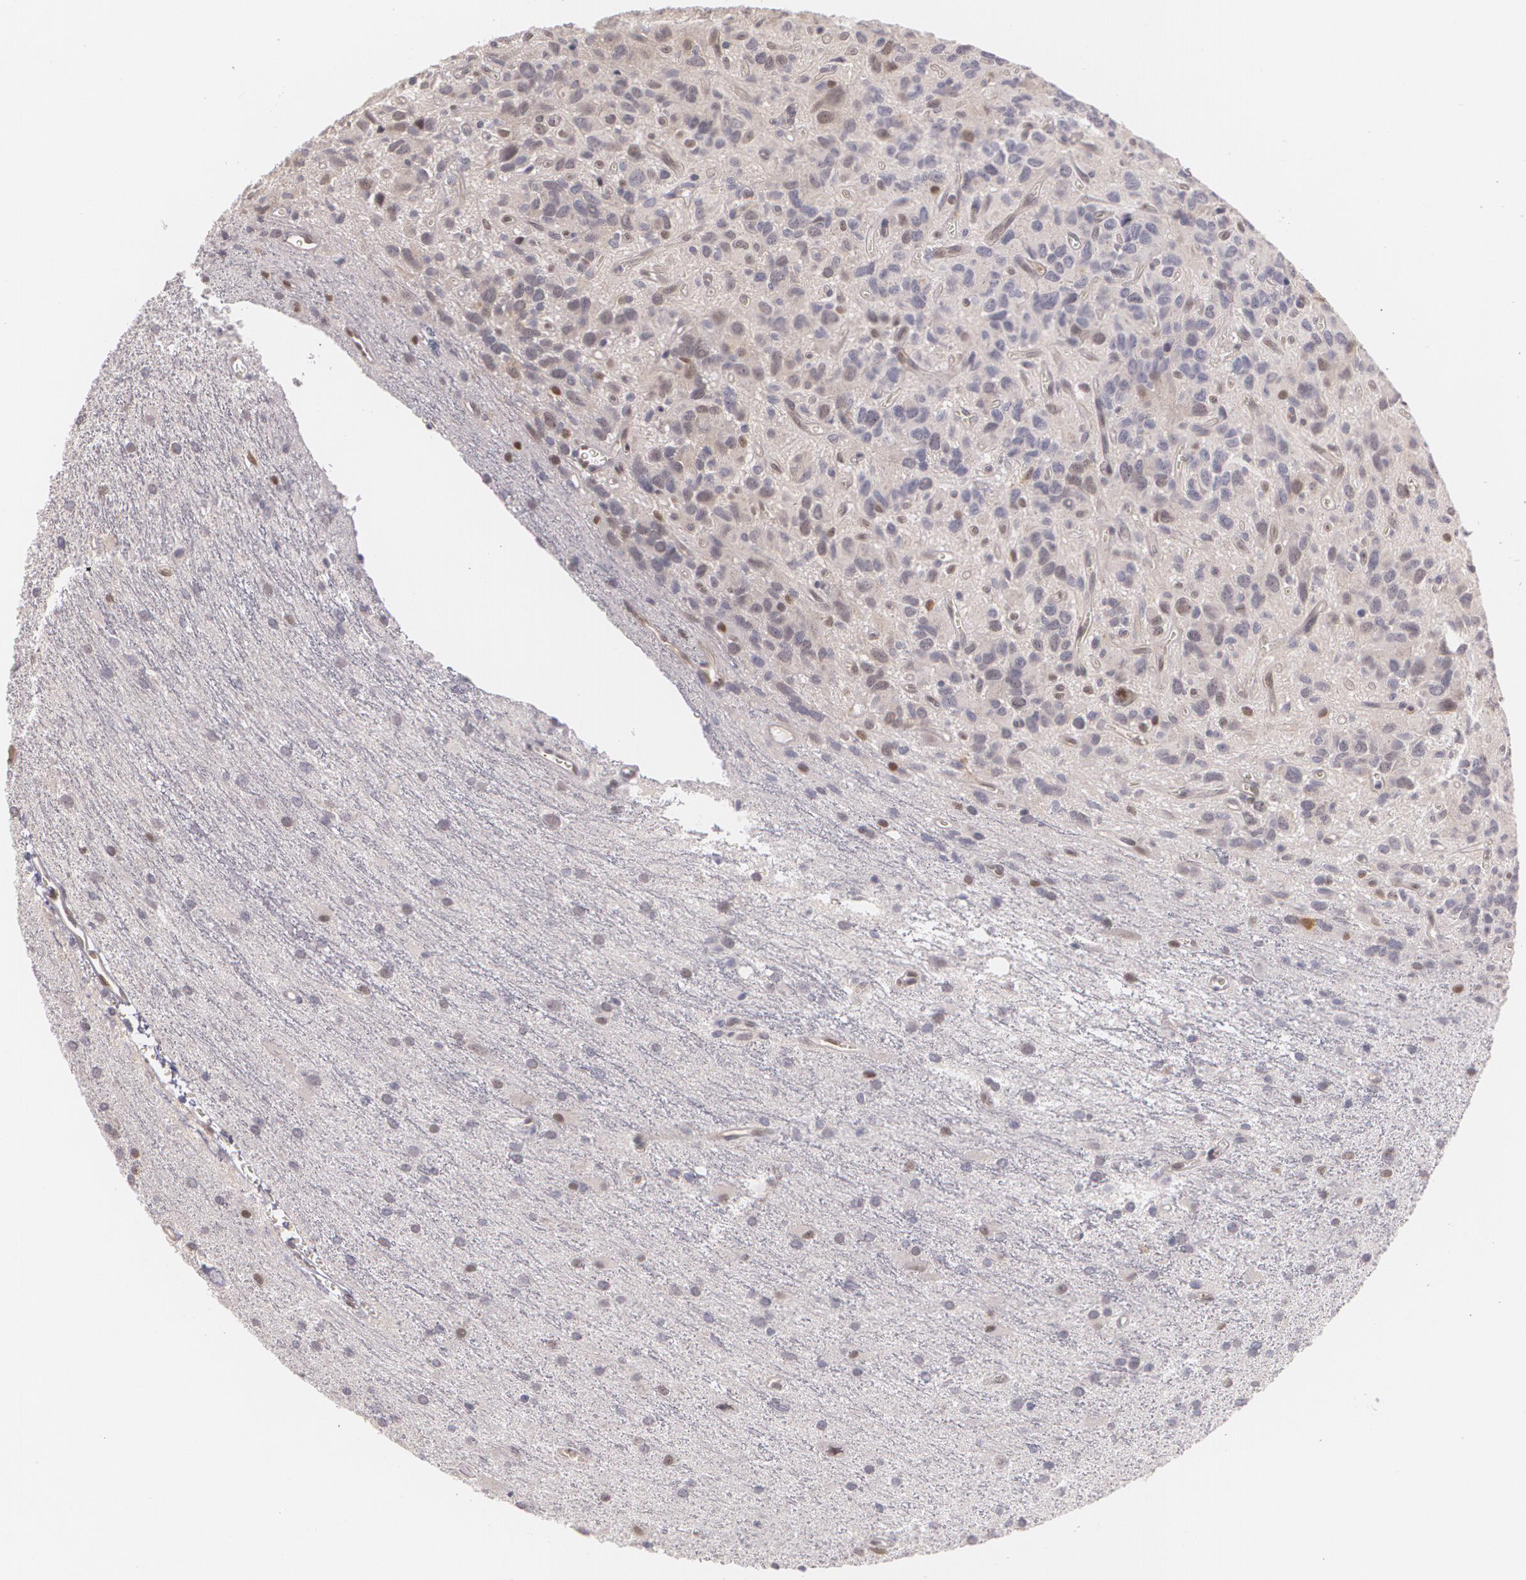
{"staining": {"intensity": "moderate", "quantity": "<25%", "location": "nuclear"}, "tissue": "glioma", "cell_type": "Tumor cells", "image_type": "cancer", "snomed": [{"axis": "morphology", "description": "Glioma, malignant, Low grade"}, {"axis": "topography", "description": "Brain"}], "caption": "Moderate nuclear staining is appreciated in about <25% of tumor cells in glioma.", "gene": "ZBTB16", "patient": {"sex": "female", "age": 15}}